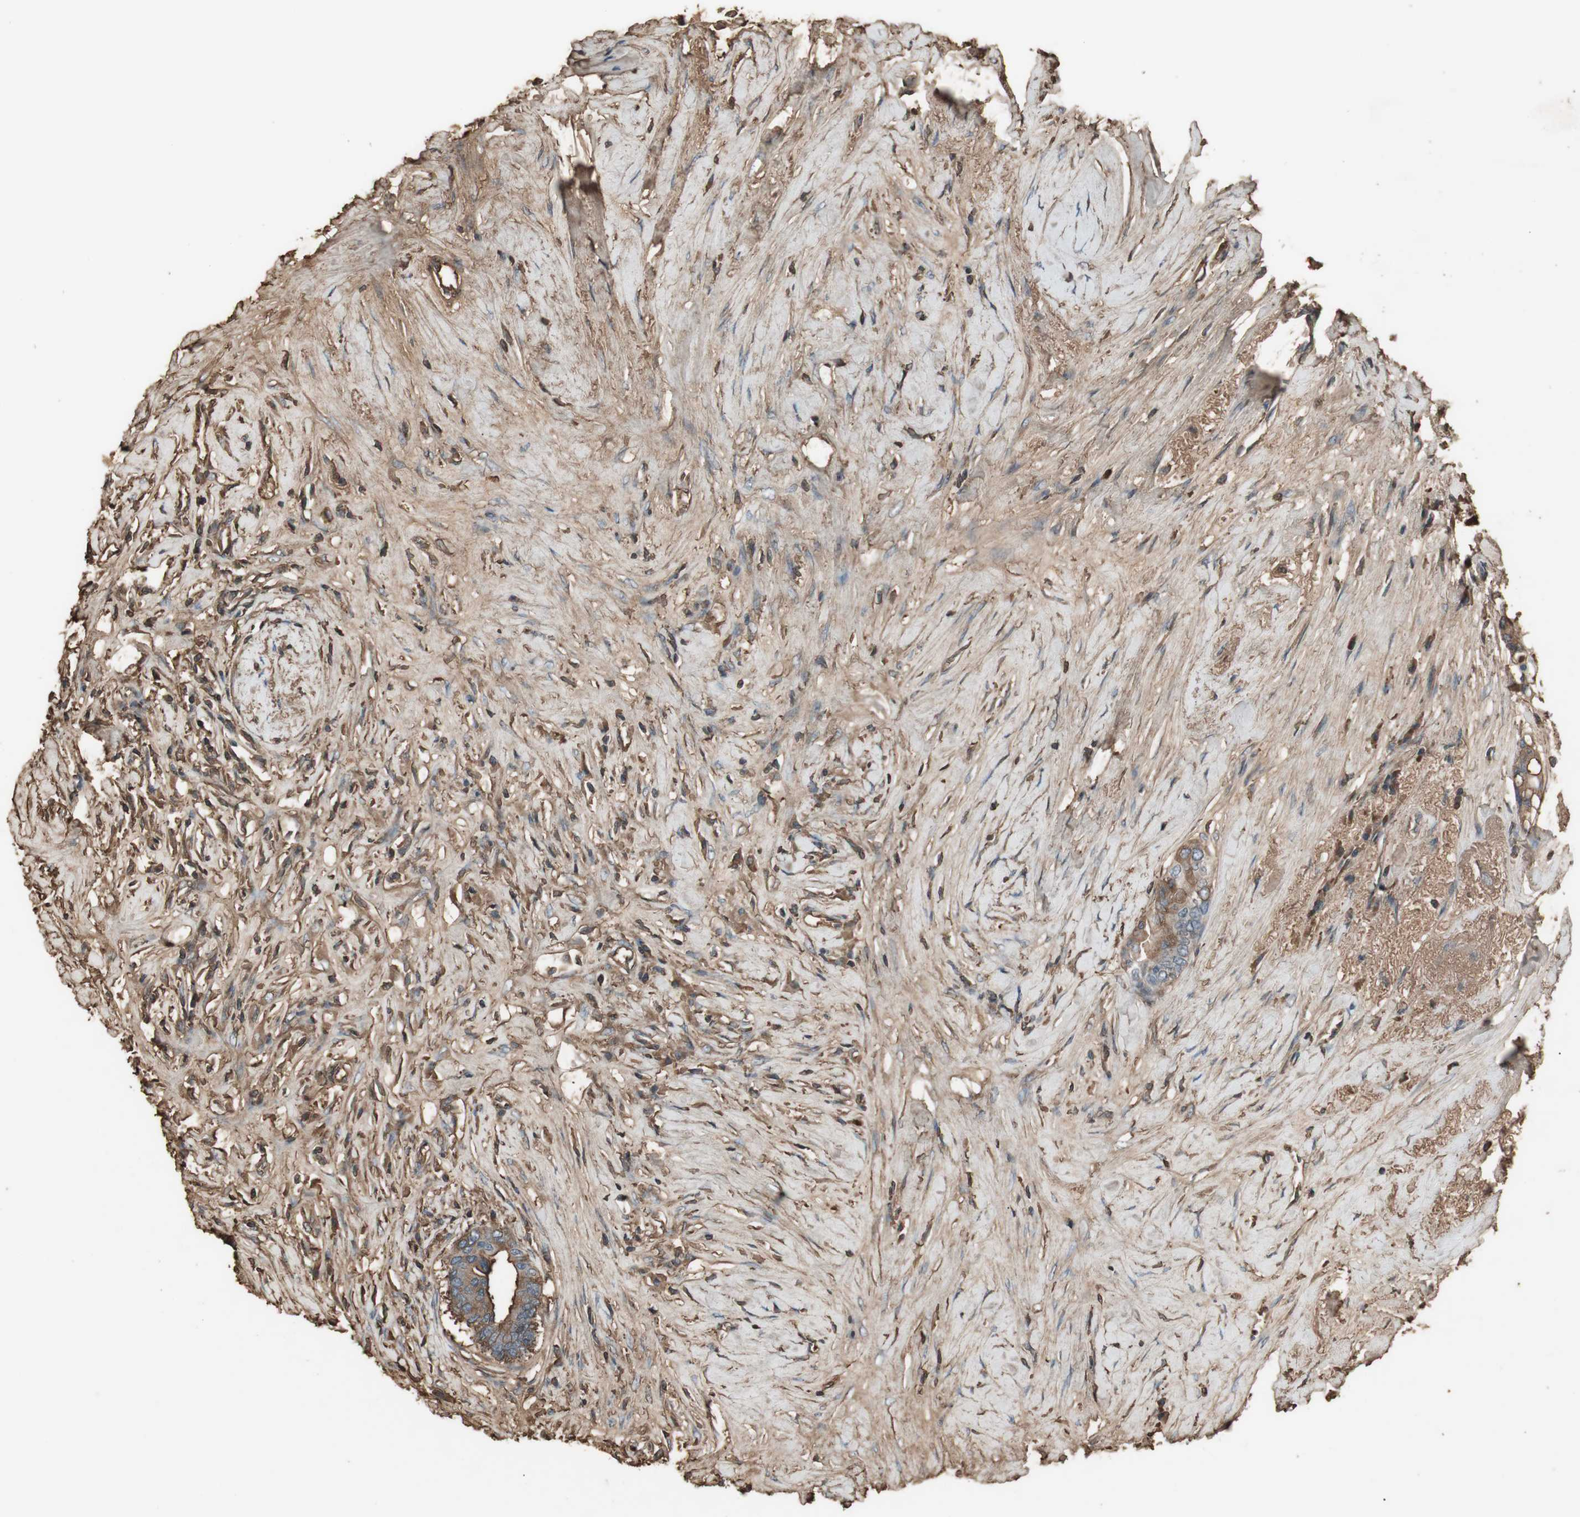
{"staining": {"intensity": "moderate", "quantity": ">75%", "location": "cytoplasmic/membranous"}, "tissue": "colorectal cancer", "cell_type": "Tumor cells", "image_type": "cancer", "snomed": [{"axis": "morphology", "description": "Normal tissue, NOS"}, {"axis": "morphology", "description": "Adenocarcinoma, NOS"}, {"axis": "topography", "description": "Colon"}], "caption": "Immunohistochemical staining of human colorectal cancer (adenocarcinoma) displays medium levels of moderate cytoplasmic/membranous staining in about >75% of tumor cells.", "gene": "MMP14", "patient": {"sex": "male", "age": 82}}